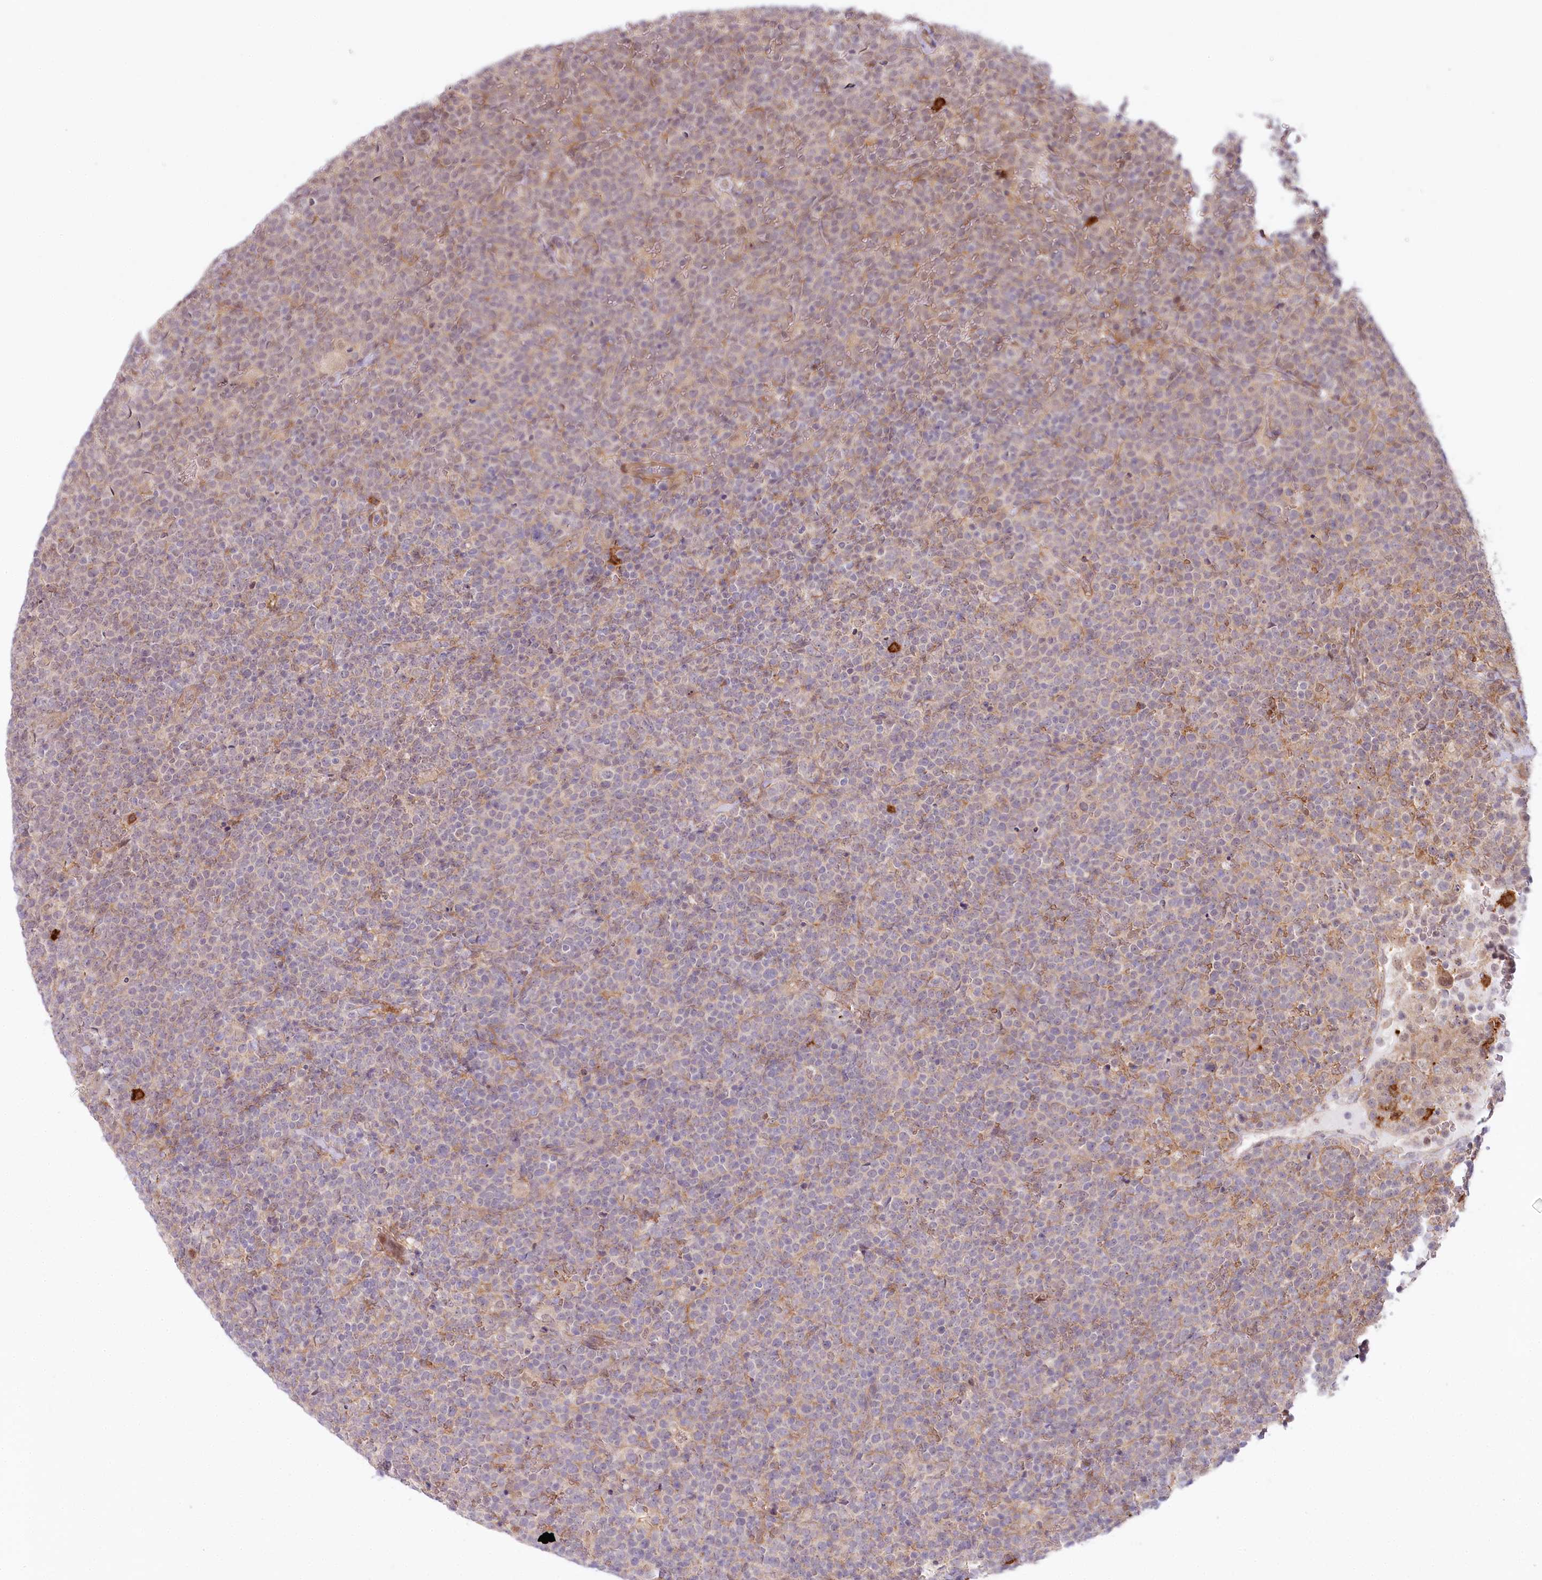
{"staining": {"intensity": "negative", "quantity": "none", "location": "none"}, "tissue": "lymphoma", "cell_type": "Tumor cells", "image_type": "cancer", "snomed": [{"axis": "morphology", "description": "Malignant lymphoma, non-Hodgkin's type, High grade"}, {"axis": "topography", "description": "Lymph node"}], "caption": "A photomicrograph of lymphoma stained for a protein displays no brown staining in tumor cells.", "gene": "TUBGCP2", "patient": {"sex": "male", "age": 61}}